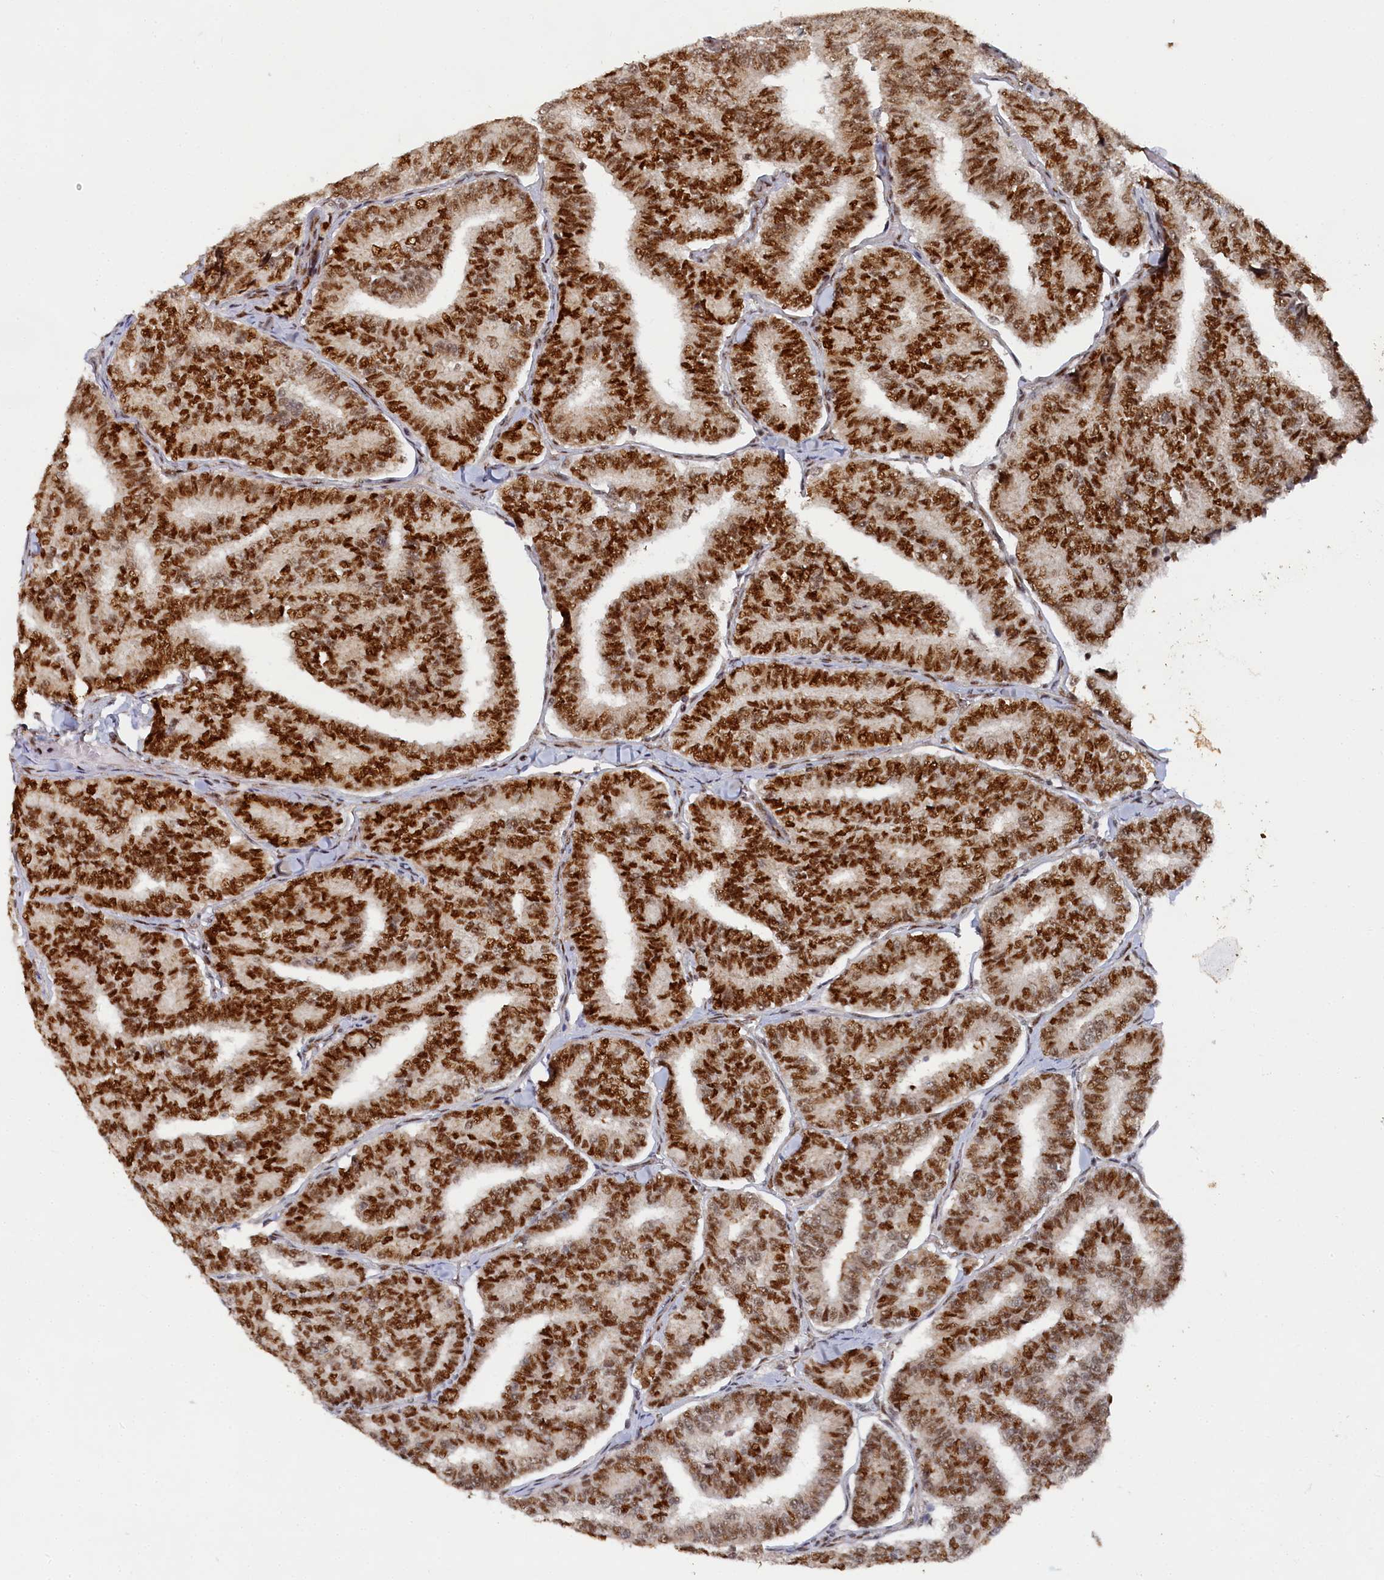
{"staining": {"intensity": "strong", "quantity": ">75%", "location": "nuclear"}, "tissue": "thyroid cancer", "cell_type": "Tumor cells", "image_type": "cancer", "snomed": [{"axis": "morphology", "description": "Papillary adenocarcinoma, NOS"}, {"axis": "topography", "description": "Thyroid gland"}], "caption": "Immunohistochemistry image of neoplastic tissue: thyroid cancer (papillary adenocarcinoma) stained using immunohistochemistry (IHC) shows high levels of strong protein expression localized specifically in the nuclear of tumor cells, appearing as a nuclear brown color.", "gene": "BUB3", "patient": {"sex": "female", "age": 35}}